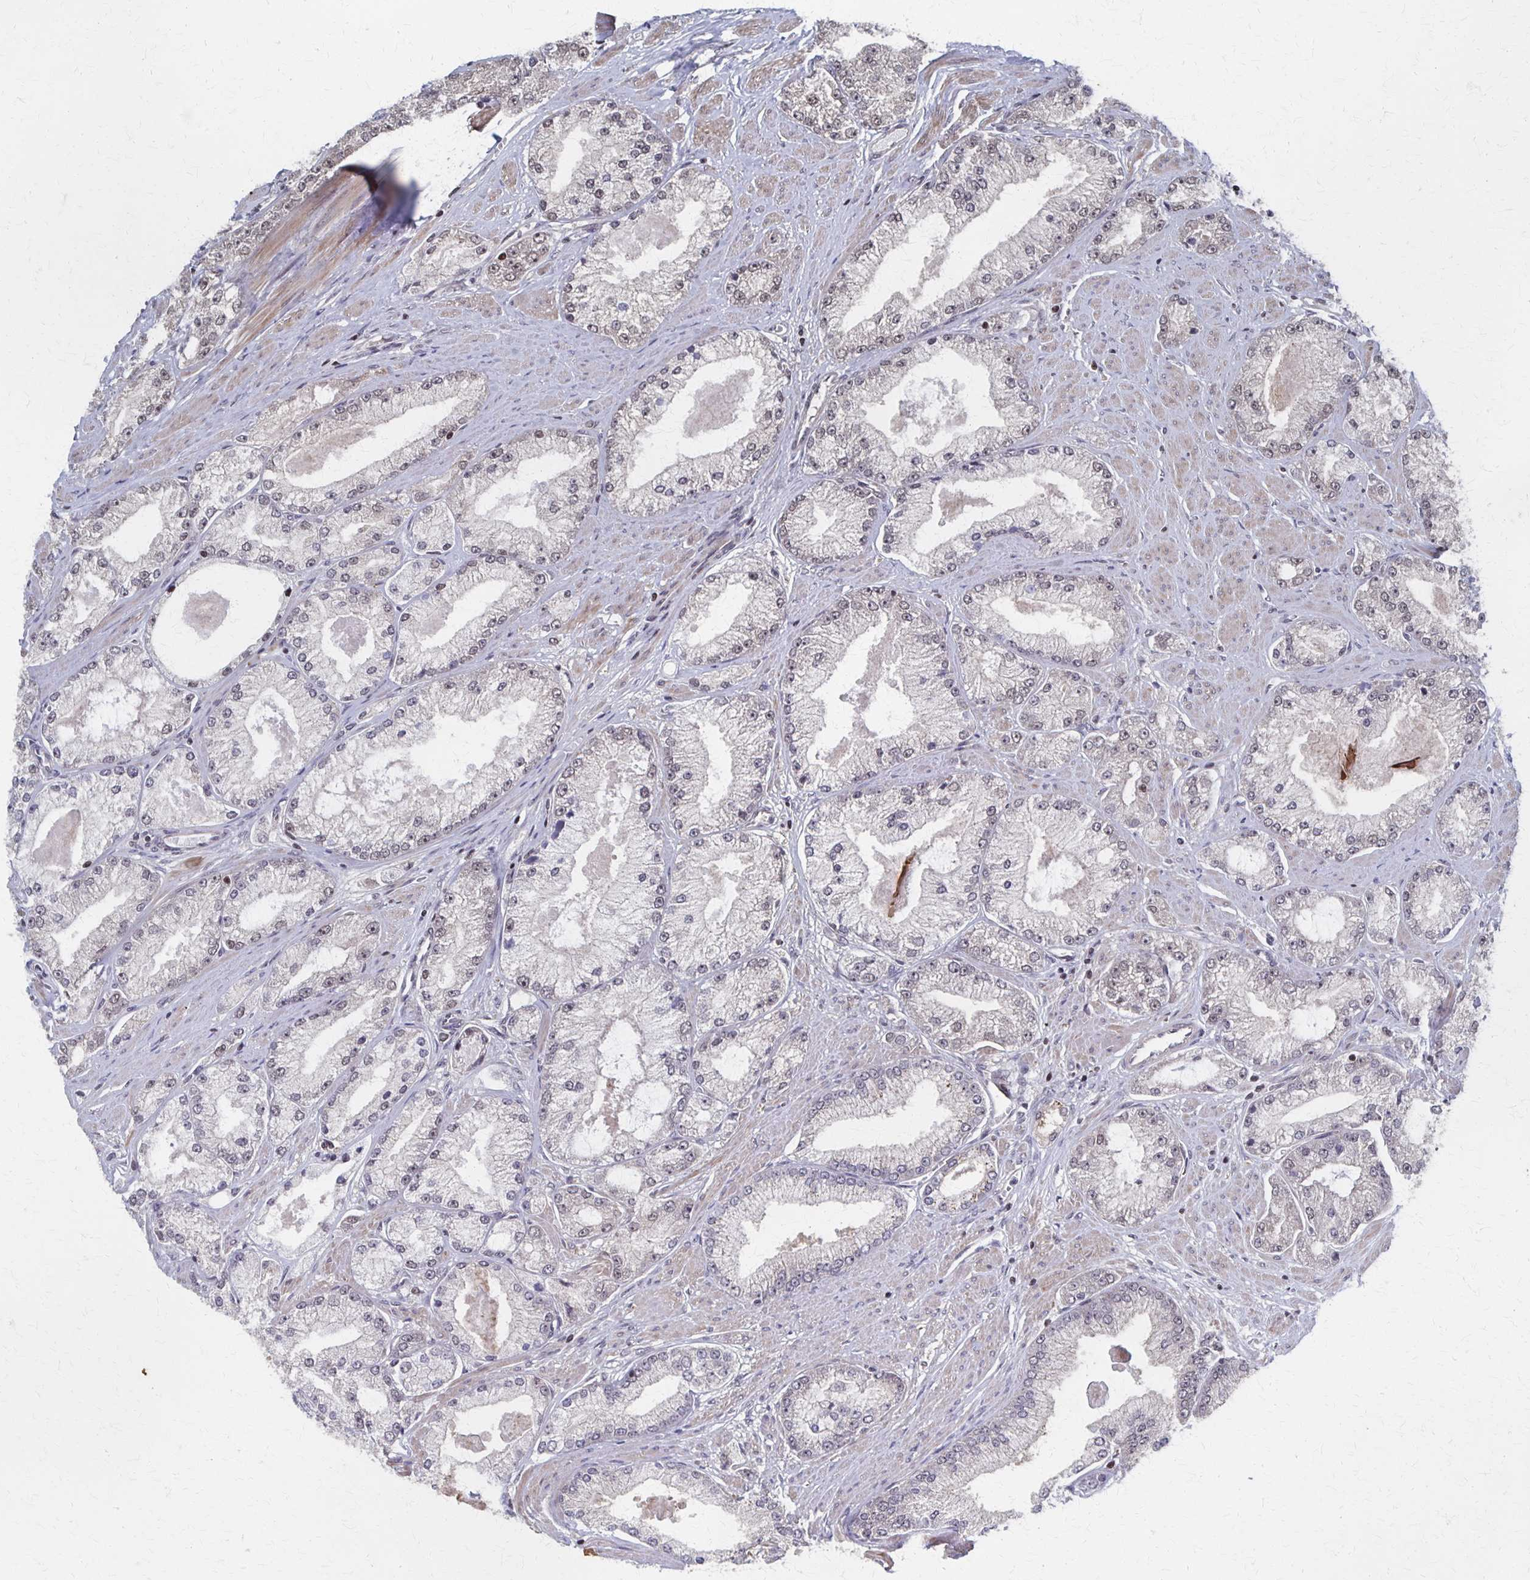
{"staining": {"intensity": "moderate", "quantity": "25%-75%", "location": "nuclear"}, "tissue": "prostate cancer", "cell_type": "Tumor cells", "image_type": "cancer", "snomed": [{"axis": "morphology", "description": "Adenocarcinoma, High grade"}, {"axis": "topography", "description": "Prostate"}], "caption": "Prostate adenocarcinoma (high-grade) tissue exhibits moderate nuclear staining in about 25%-75% of tumor cells", "gene": "GTF2B", "patient": {"sex": "male", "age": 68}}